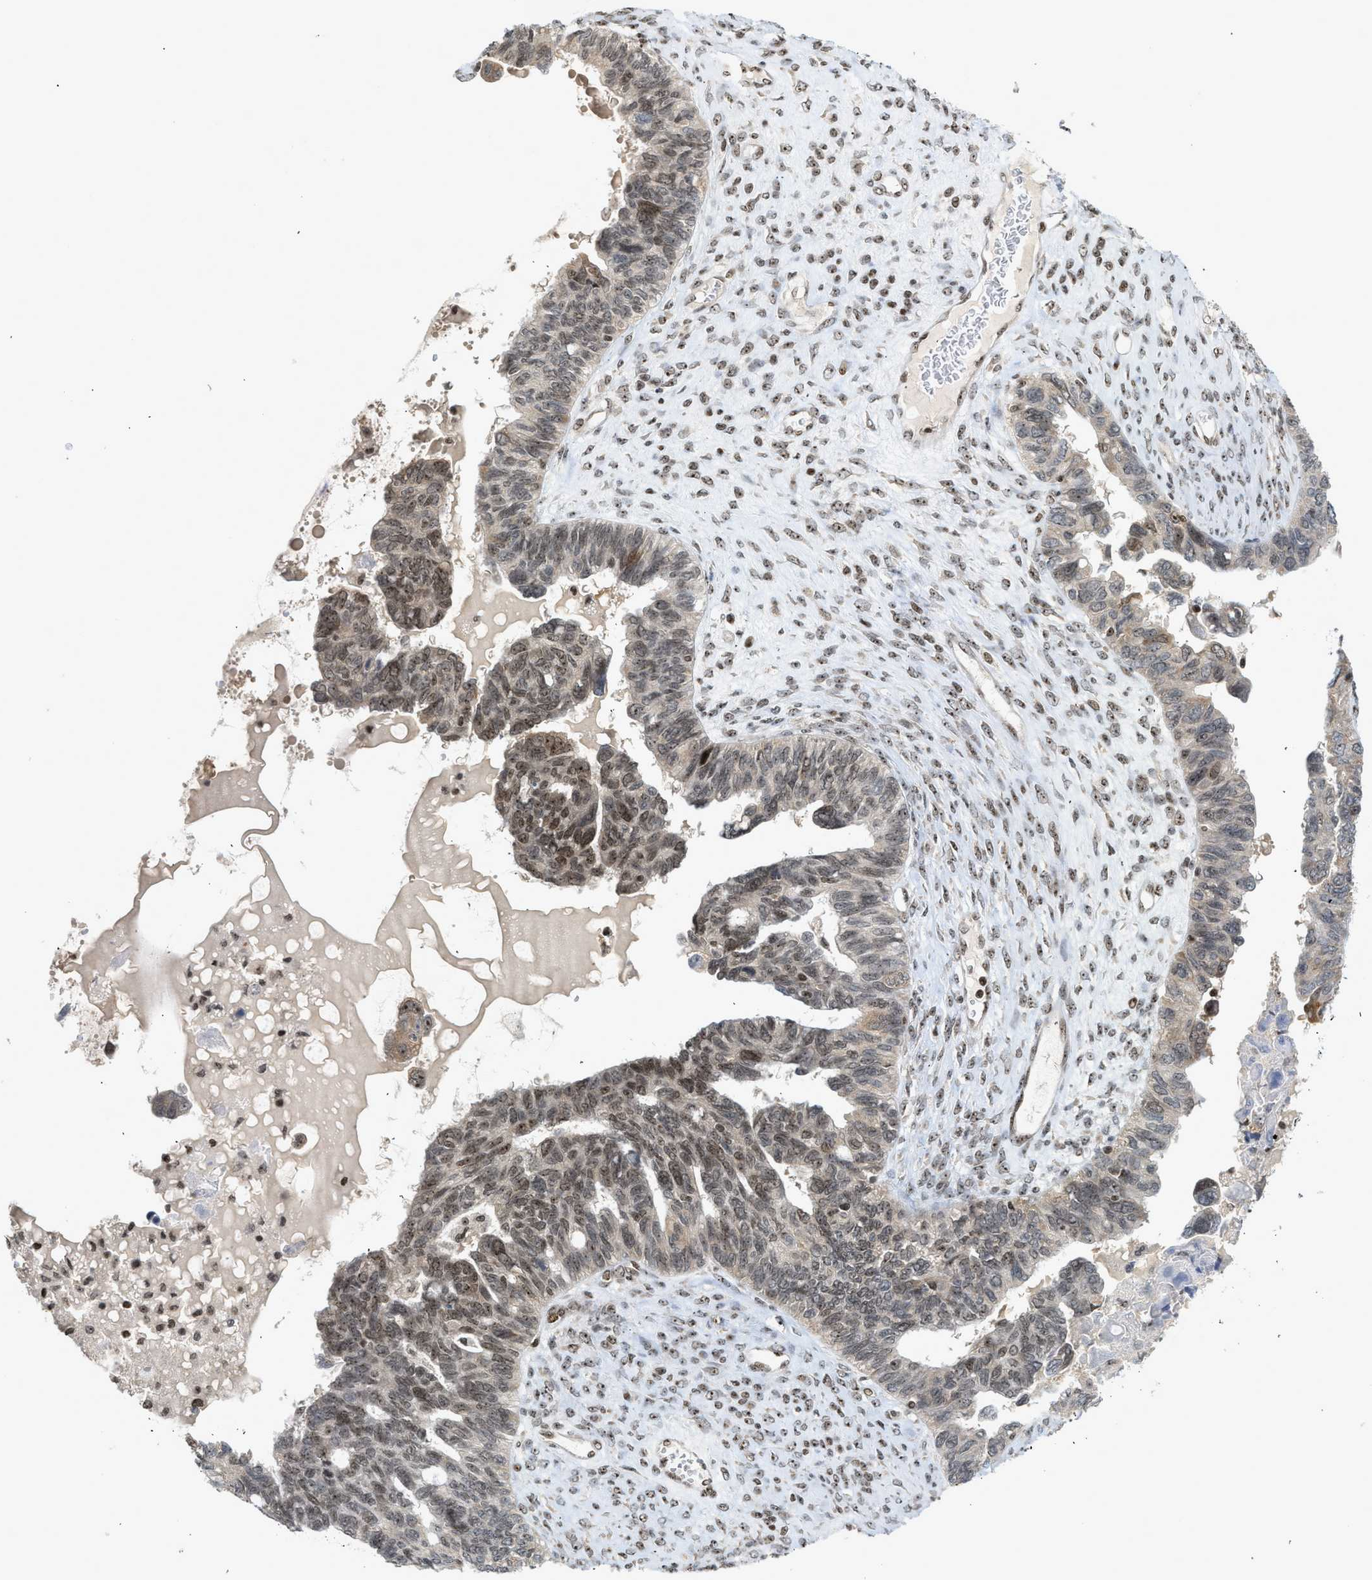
{"staining": {"intensity": "moderate", "quantity": "25%-75%", "location": "nuclear"}, "tissue": "ovarian cancer", "cell_type": "Tumor cells", "image_type": "cancer", "snomed": [{"axis": "morphology", "description": "Cystadenocarcinoma, serous, NOS"}, {"axis": "topography", "description": "Ovary"}], "caption": "The immunohistochemical stain shows moderate nuclear positivity in tumor cells of serous cystadenocarcinoma (ovarian) tissue.", "gene": "ZNF22", "patient": {"sex": "female", "age": 79}}